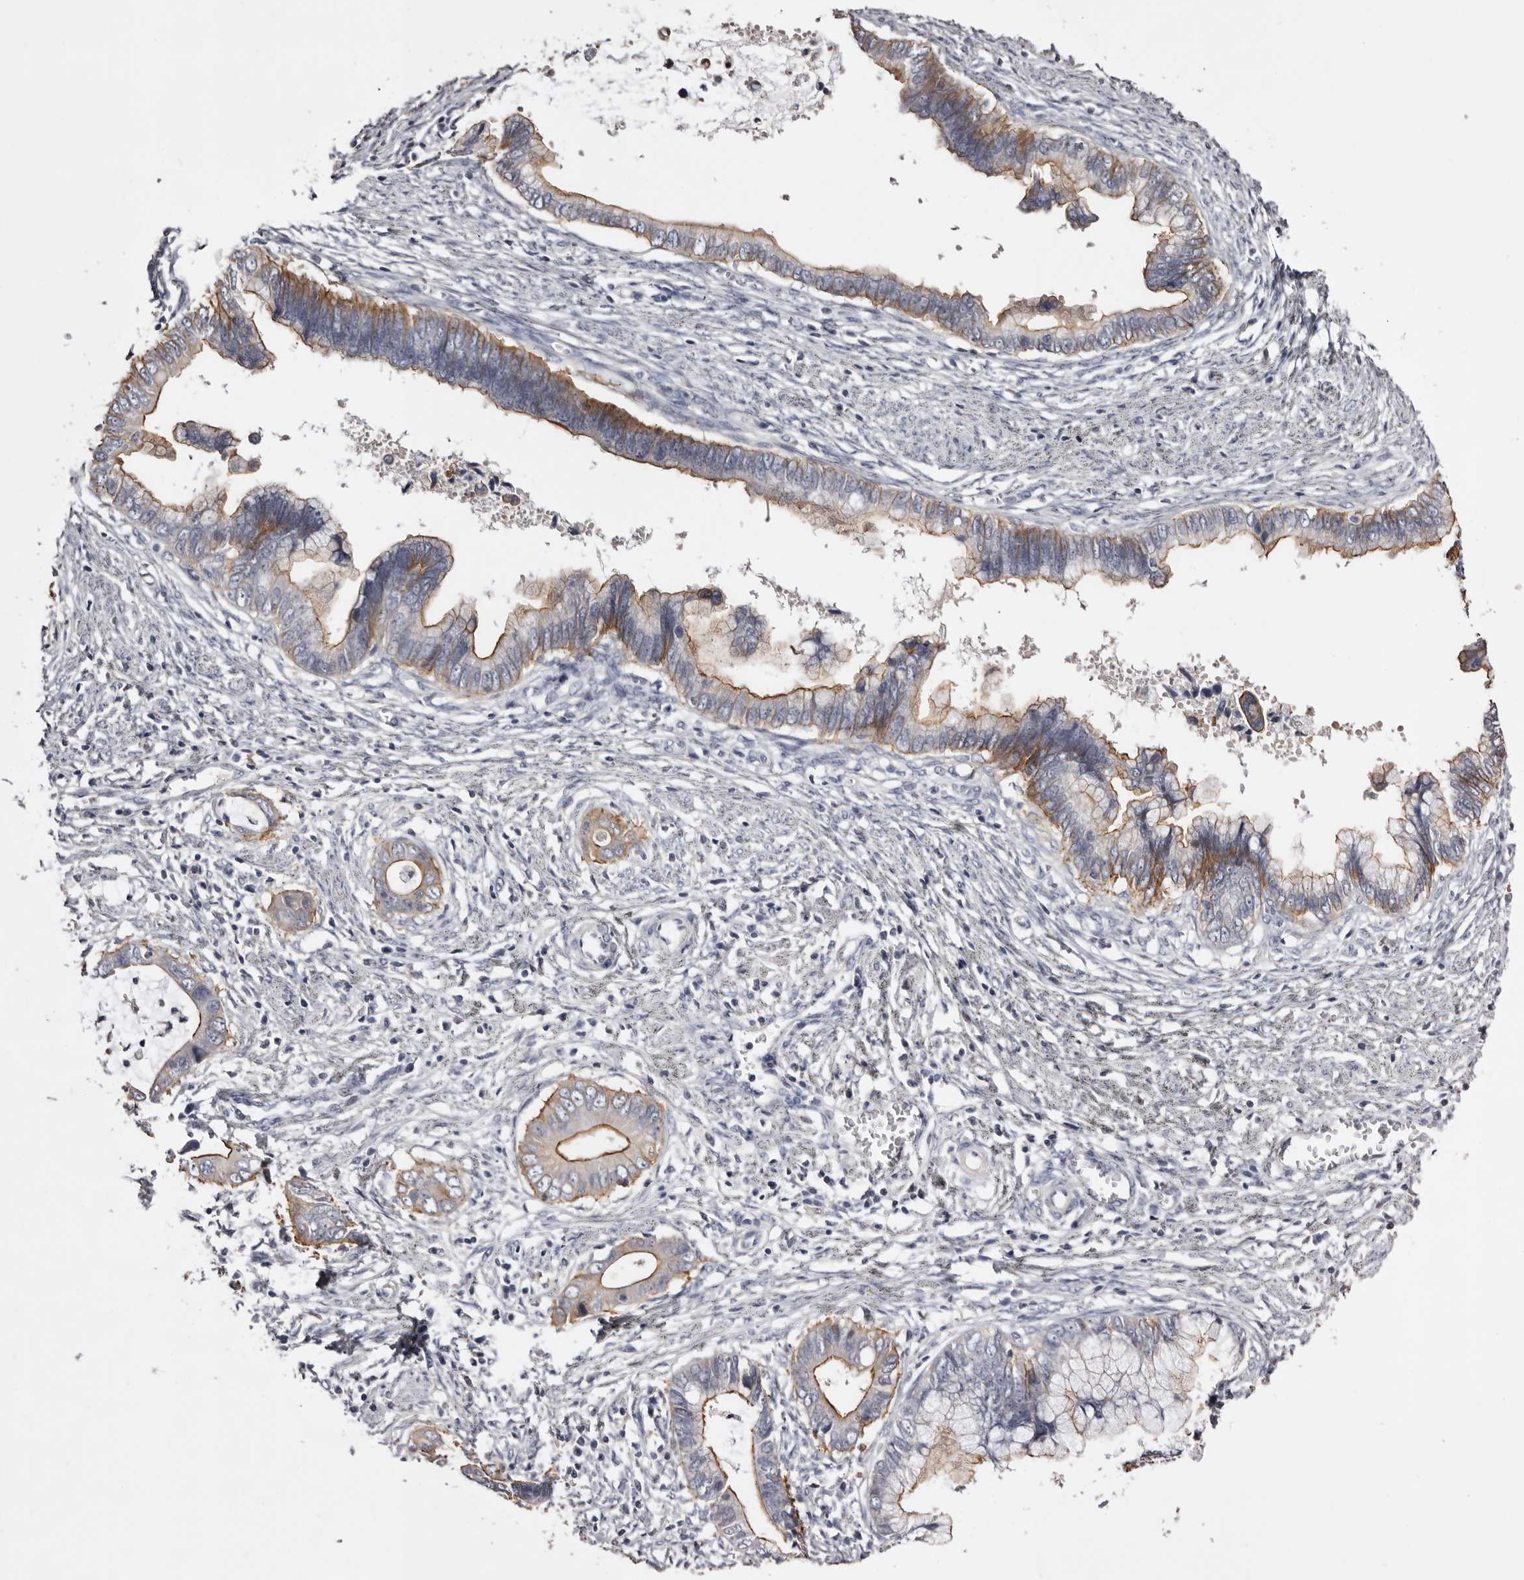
{"staining": {"intensity": "moderate", "quantity": ">75%", "location": "cytoplasmic/membranous"}, "tissue": "cervical cancer", "cell_type": "Tumor cells", "image_type": "cancer", "snomed": [{"axis": "morphology", "description": "Adenocarcinoma, NOS"}, {"axis": "topography", "description": "Cervix"}], "caption": "IHC (DAB (3,3'-diaminobenzidine)) staining of adenocarcinoma (cervical) exhibits moderate cytoplasmic/membranous protein positivity in approximately >75% of tumor cells.", "gene": "LAD1", "patient": {"sex": "female", "age": 44}}